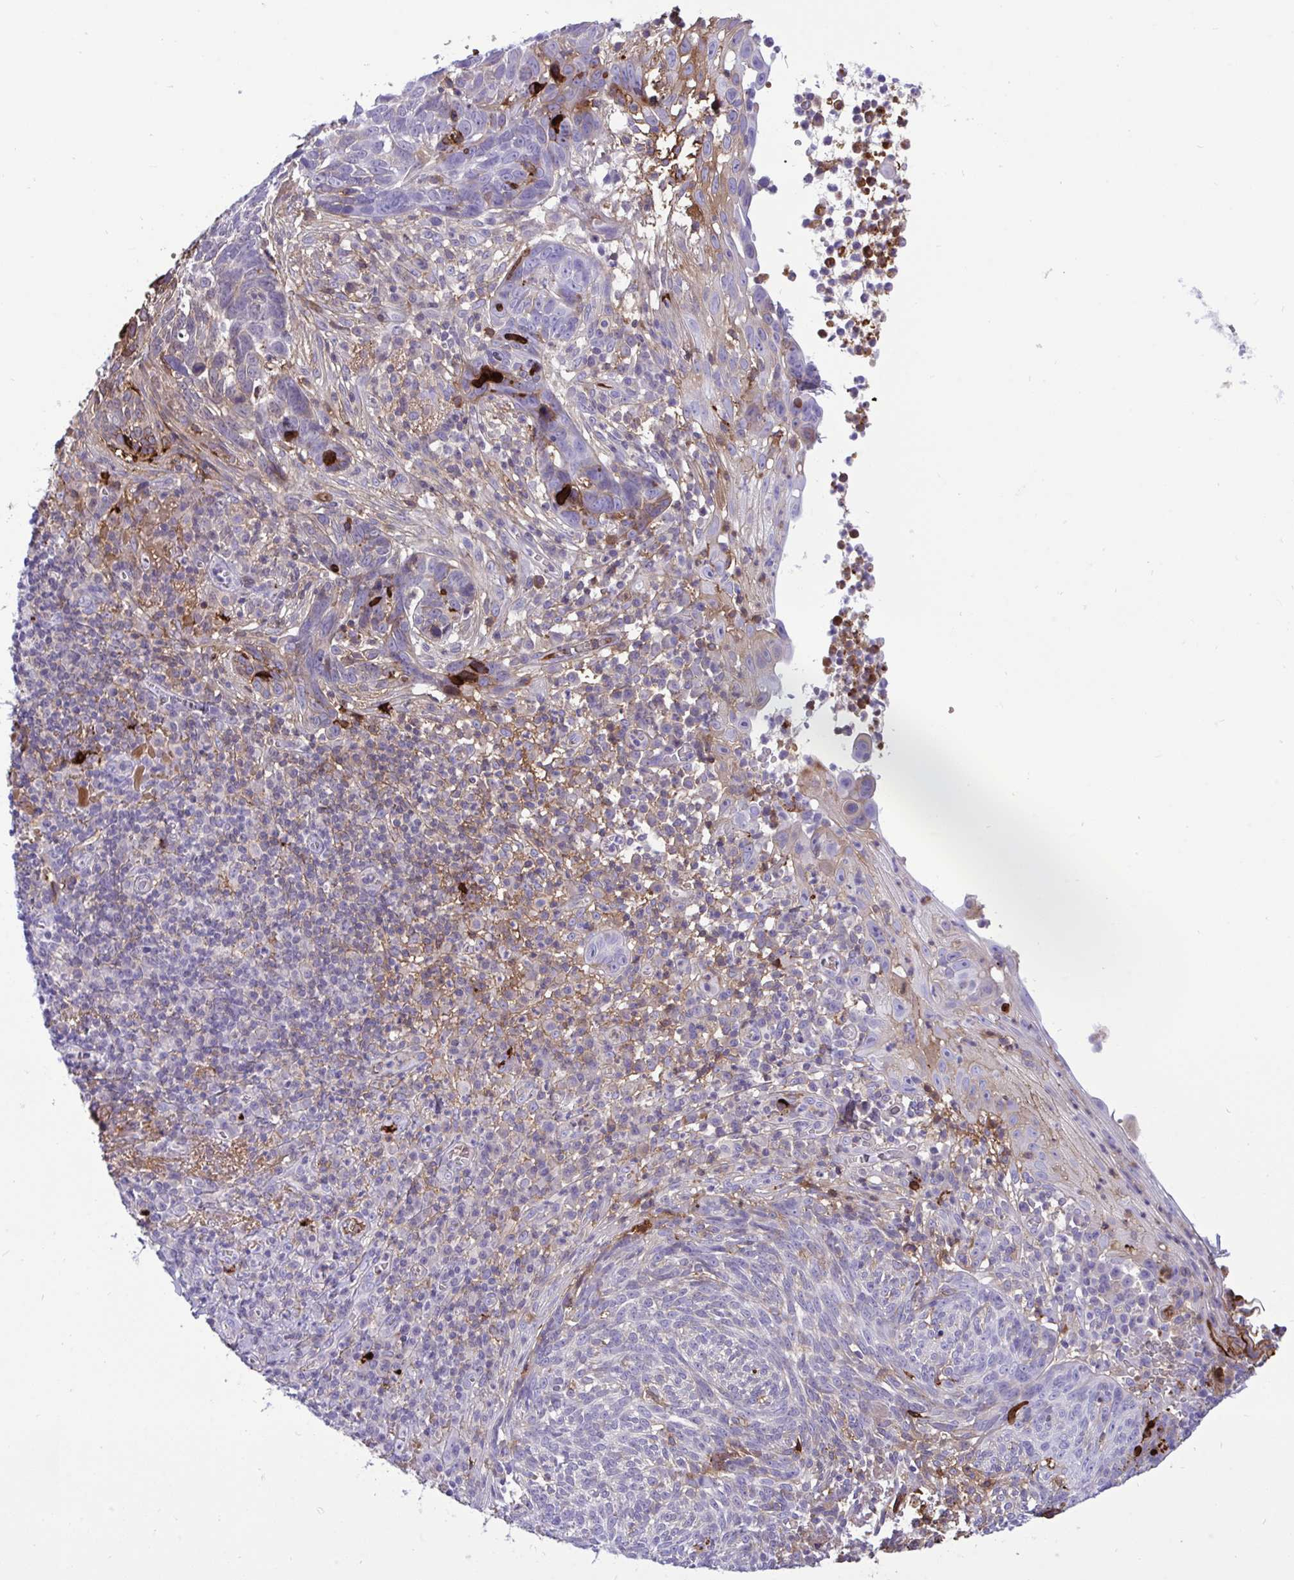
{"staining": {"intensity": "weak", "quantity": "<25%", "location": "cytoplasmic/membranous"}, "tissue": "skin cancer", "cell_type": "Tumor cells", "image_type": "cancer", "snomed": [{"axis": "morphology", "description": "Basal cell carcinoma"}, {"axis": "topography", "description": "Skin"}, {"axis": "topography", "description": "Skin of face"}], "caption": "This micrograph is of basal cell carcinoma (skin) stained with IHC to label a protein in brown with the nuclei are counter-stained blue. There is no staining in tumor cells. The staining was performed using DAB (3,3'-diaminobenzidine) to visualize the protein expression in brown, while the nuclei were stained in blue with hematoxylin (Magnification: 20x).", "gene": "F2", "patient": {"sex": "female", "age": 95}}